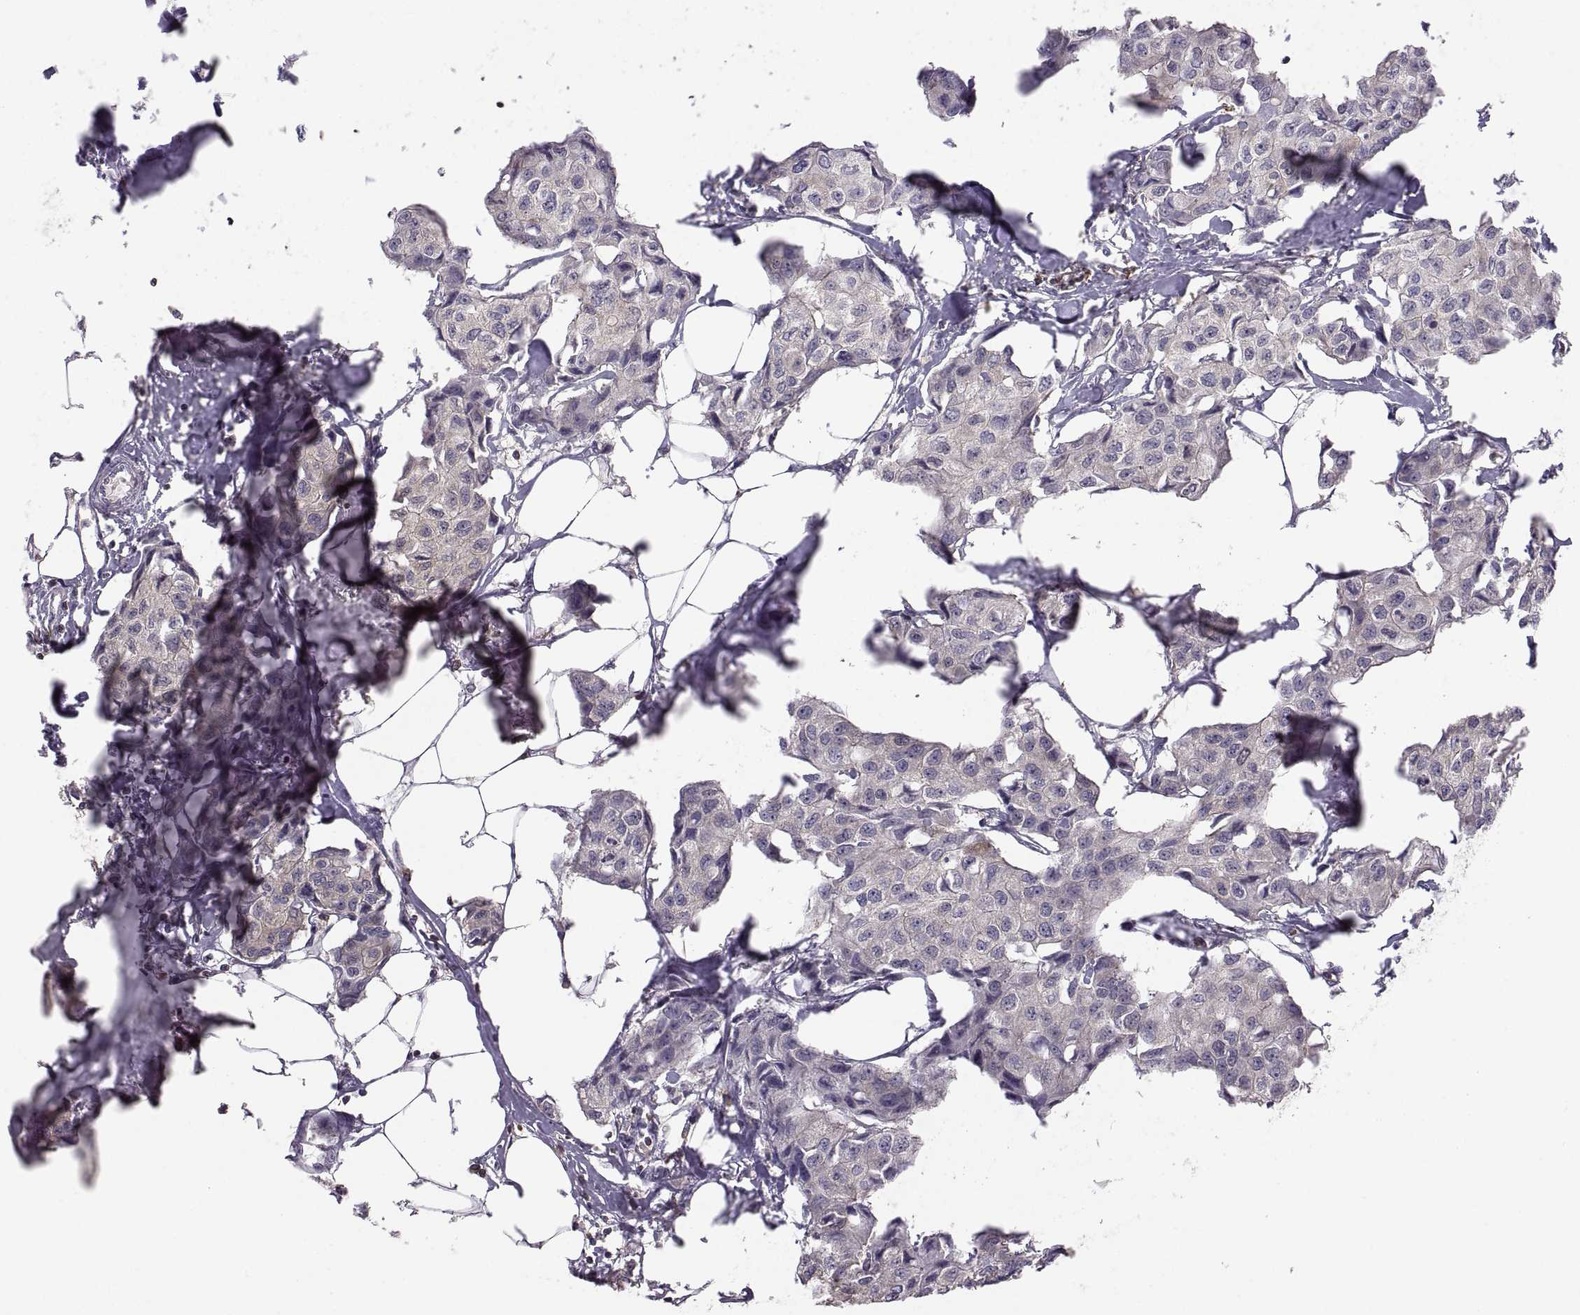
{"staining": {"intensity": "negative", "quantity": "none", "location": "none"}, "tissue": "breast cancer", "cell_type": "Tumor cells", "image_type": "cancer", "snomed": [{"axis": "morphology", "description": "Duct carcinoma"}, {"axis": "topography", "description": "Breast"}], "caption": "A histopathology image of human breast cancer (invasive ductal carcinoma) is negative for staining in tumor cells.", "gene": "EZR", "patient": {"sex": "female", "age": 80}}